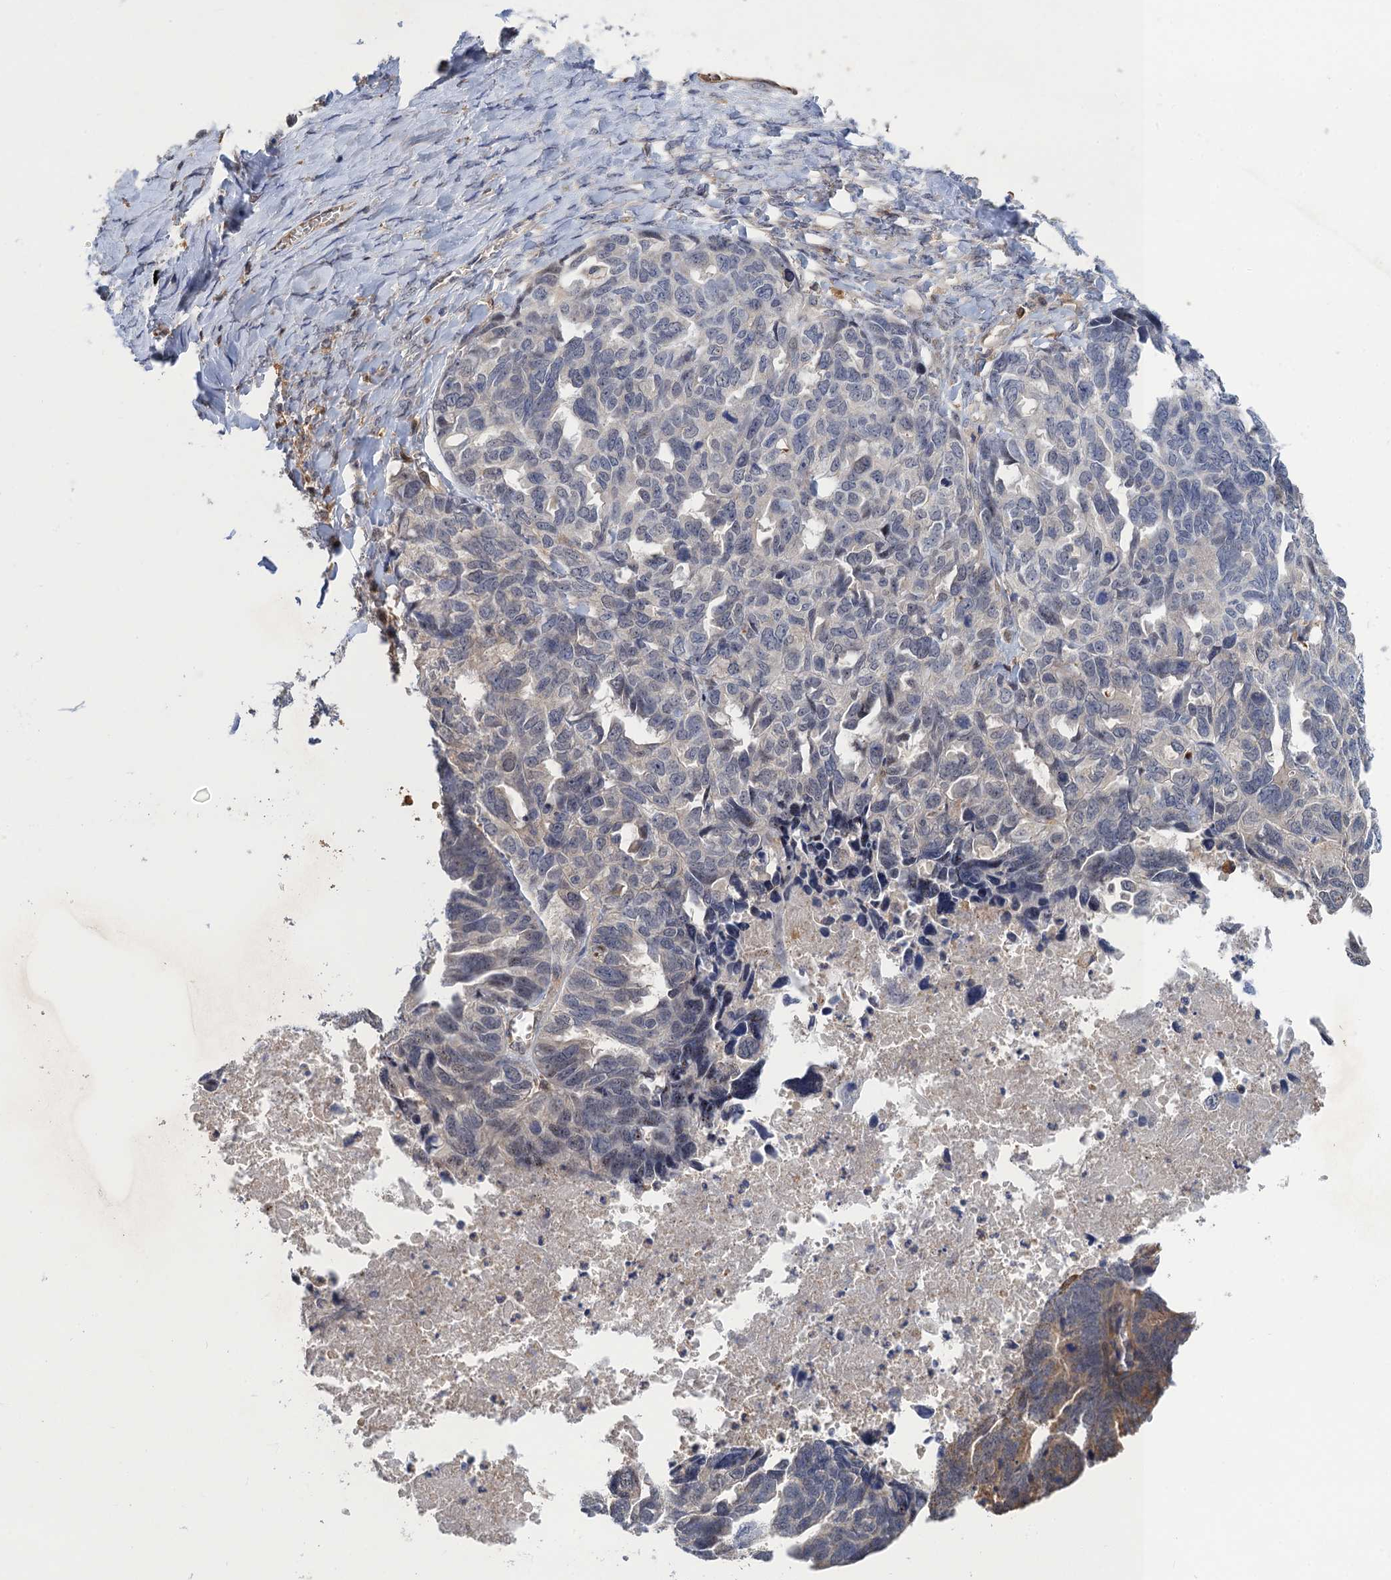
{"staining": {"intensity": "weak", "quantity": "<25%", "location": "cytoplasmic/membranous"}, "tissue": "ovarian cancer", "cell_type": "Tumor cells", "image_type": "cancer", "snomed": [{"axis": "morphology", "description": "Cystadenocarcinoma, serous, NOS"}, {"axis": "topography", "description": "Ovary"}], "caption": "The micrograph exhibits no staining of tumor cells in ovarian cancer.", "gene": "NEK8", "patient": {"sex": "female", "age": 79}}